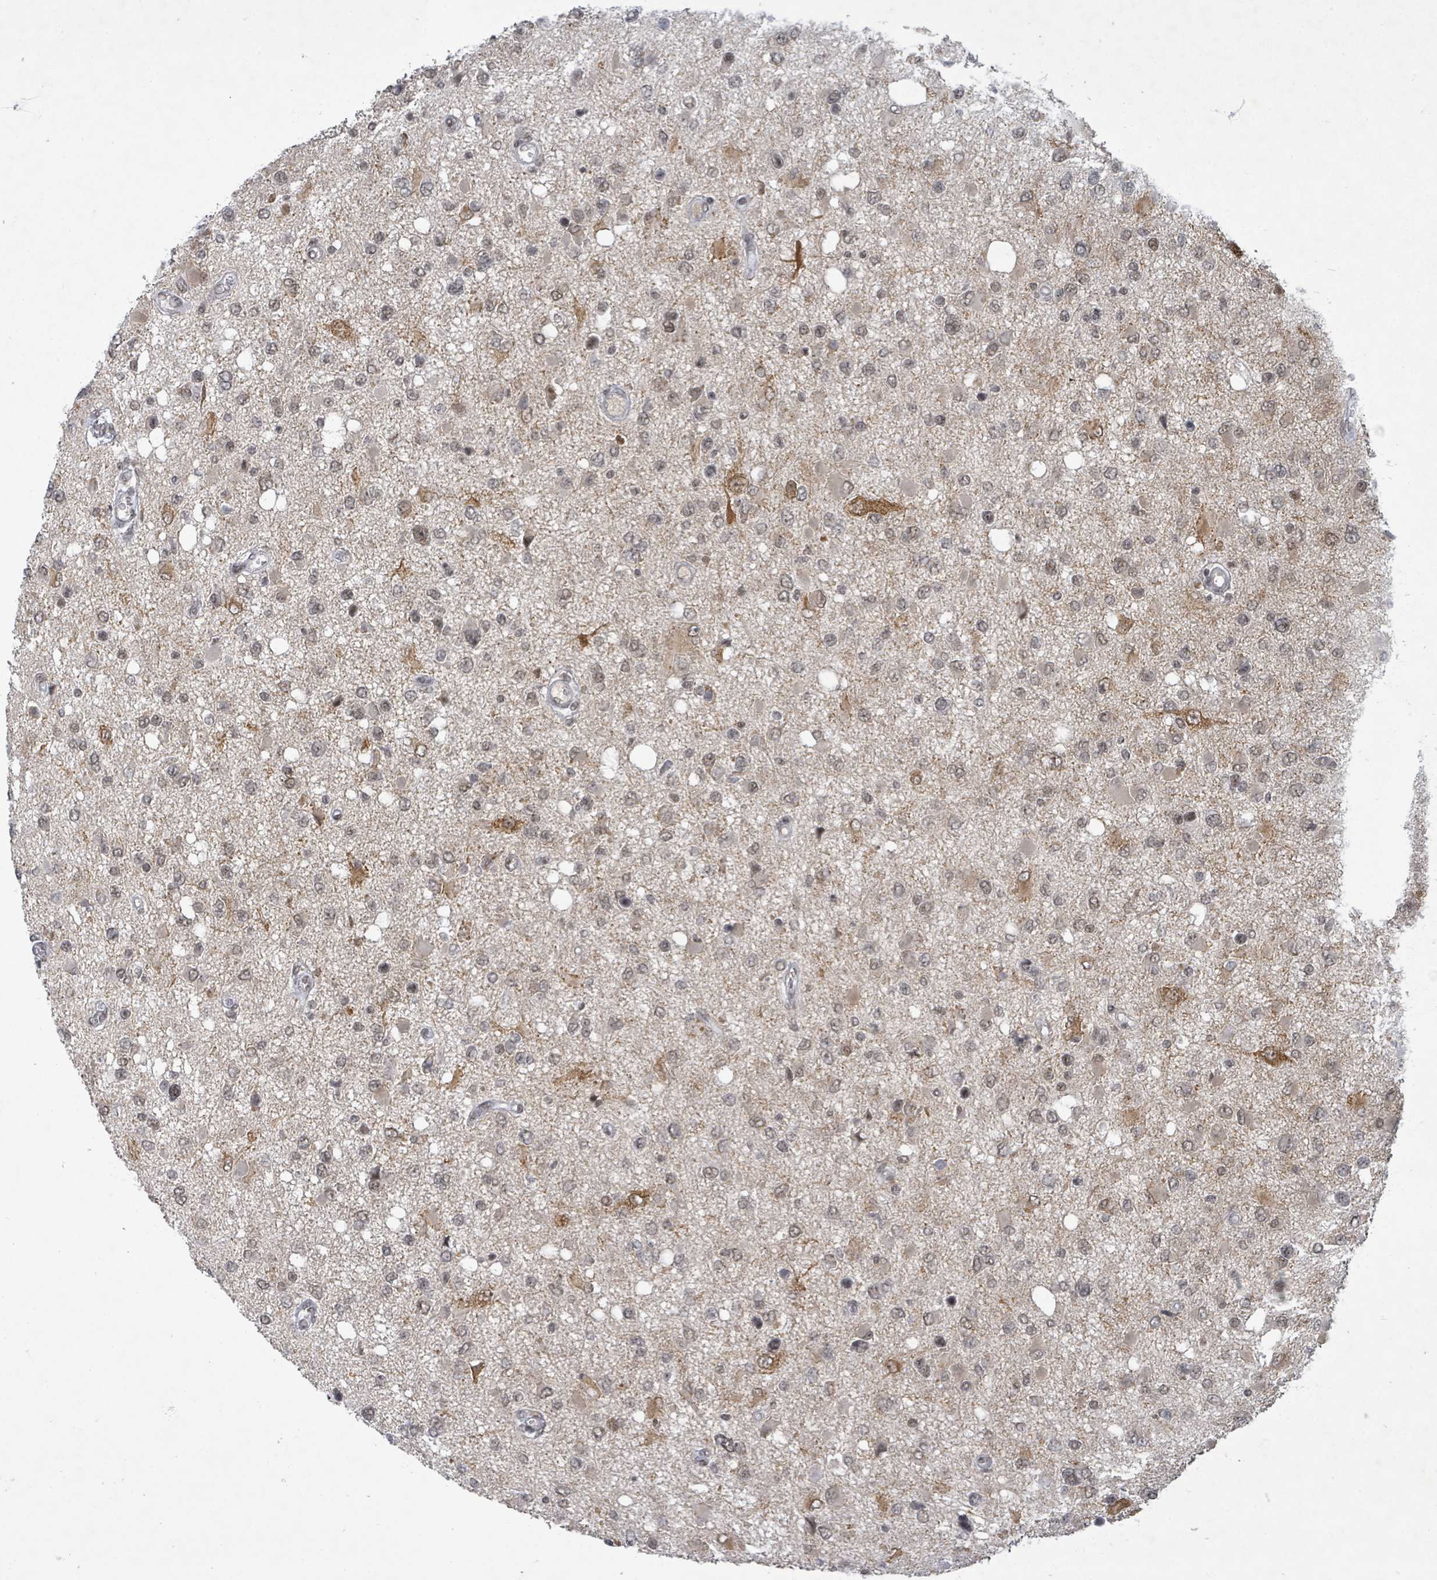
{"staining": {"intensity": "moderate", "quantity": "<25%", "location": "cytoplasmic/membranous"}, "tissue": "glioma", "cell_type": "Tumor cells", "image_type": "cancer", "snomed": [{"axis": "morphology", "description": "Glioma, malignant, High grade"}, {"axis": "topography", "description": "Brain"}], "caption": "An image of glioma stained for a protein exhibits moderate cytoplasmic/membranous brown staining in tumor cells. (DAB (3,3'-diaminobenzidine) IHC, brown staining for protein, blue staining for nuclei).", "gene": "BANP", "patient": {"sex": "male", "age": 53}}